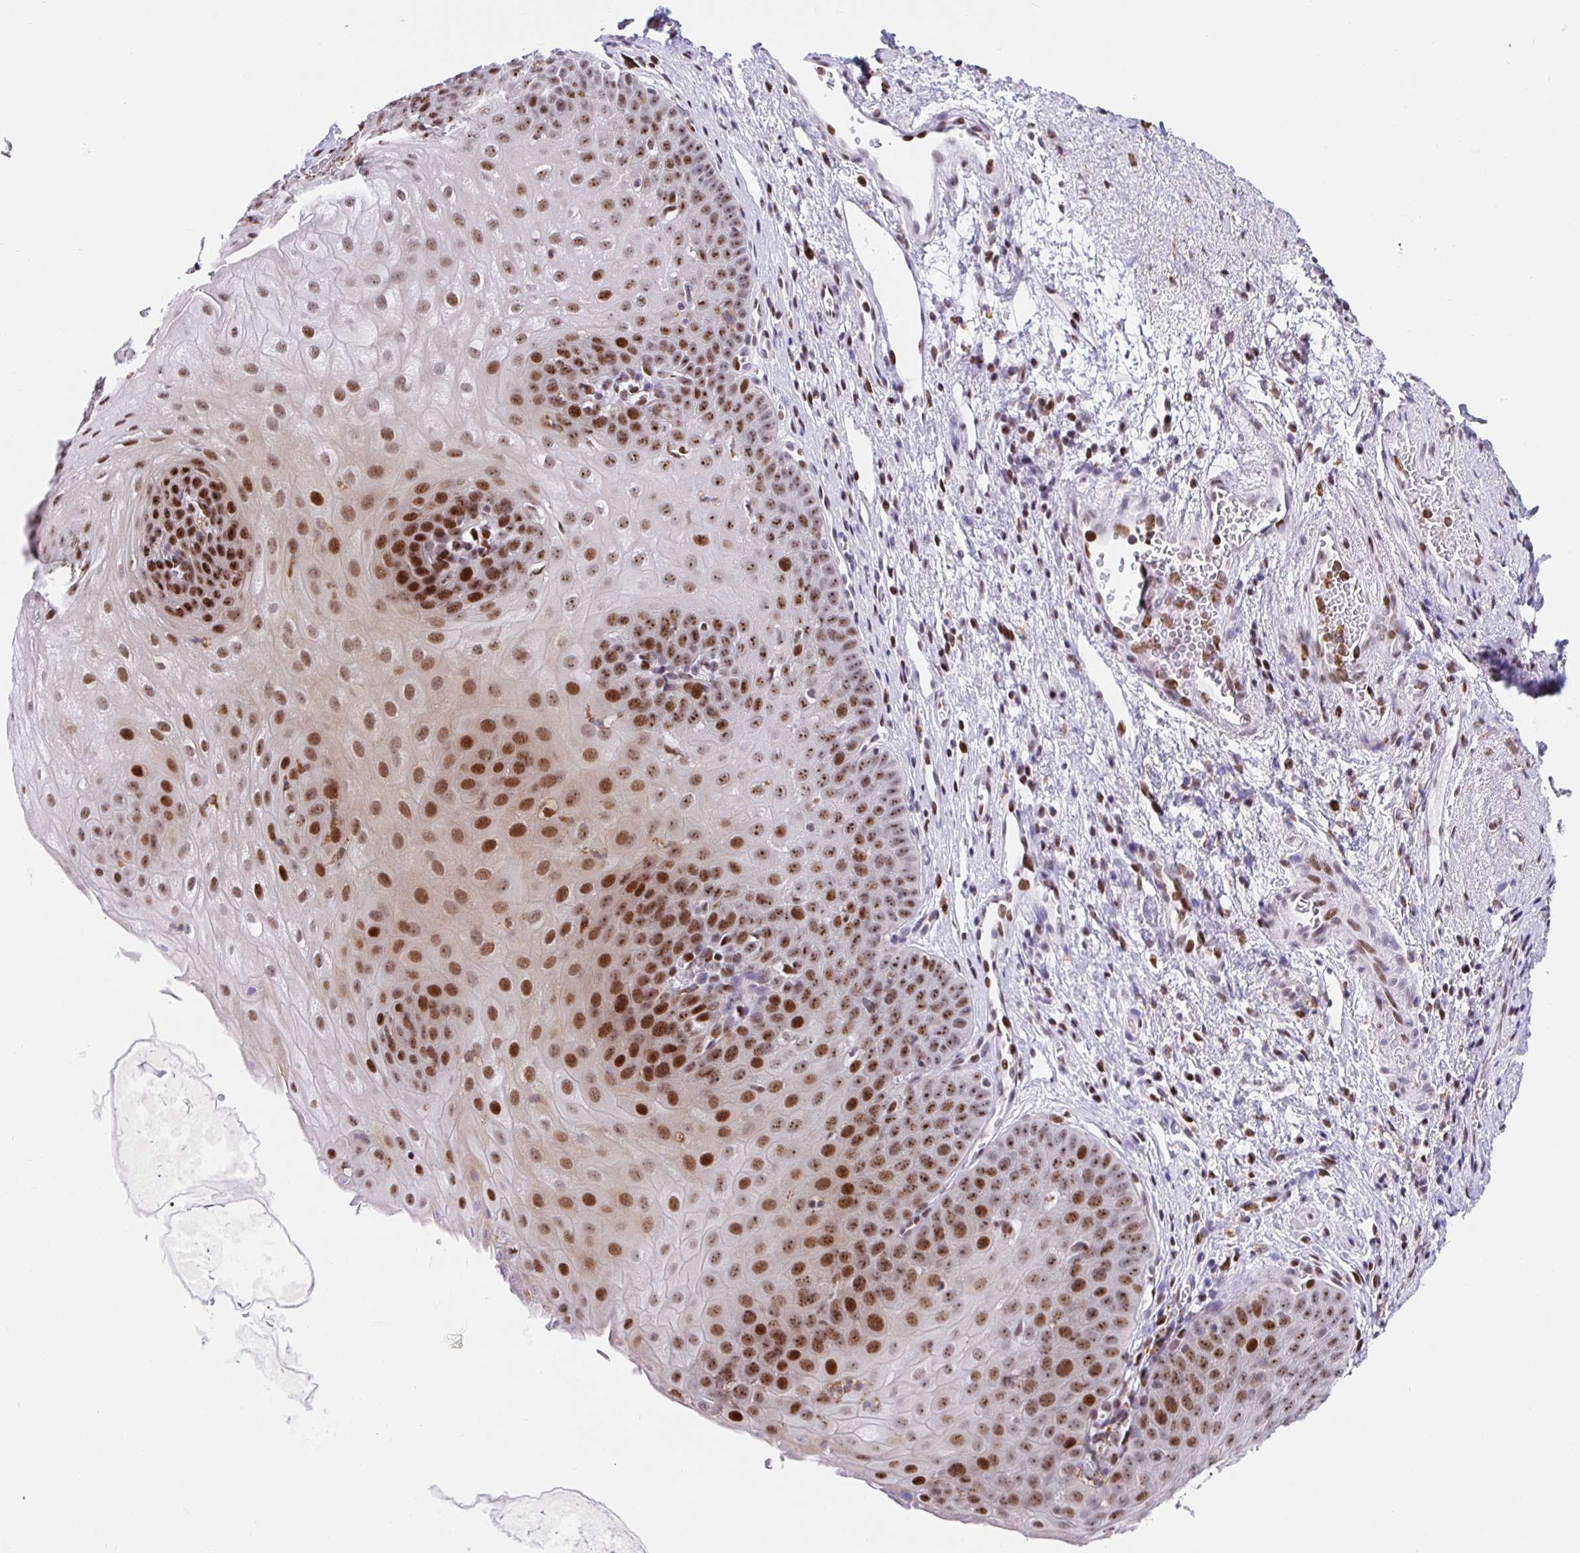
{"staining": {"intensity": "strong", "quantity": "25%-75%", "location": "nuclear"}, "tissue": "esophagus", "cell_type": "Squamous epithelial cells", "image_type": "normal", "snomed": [{"axis": "morphology", "description": "Normal tissue, NOS"}, {"axis": "topography", "description": "Esophagus"}], "caption": "Brown immunohistochemical staining in benign esophagus exhibits strong nuclear staining in approximately 25%-75% of squamous epithelial cells.", "gene": "SETD5", "patient": {"sex": "male", "age": 71}}